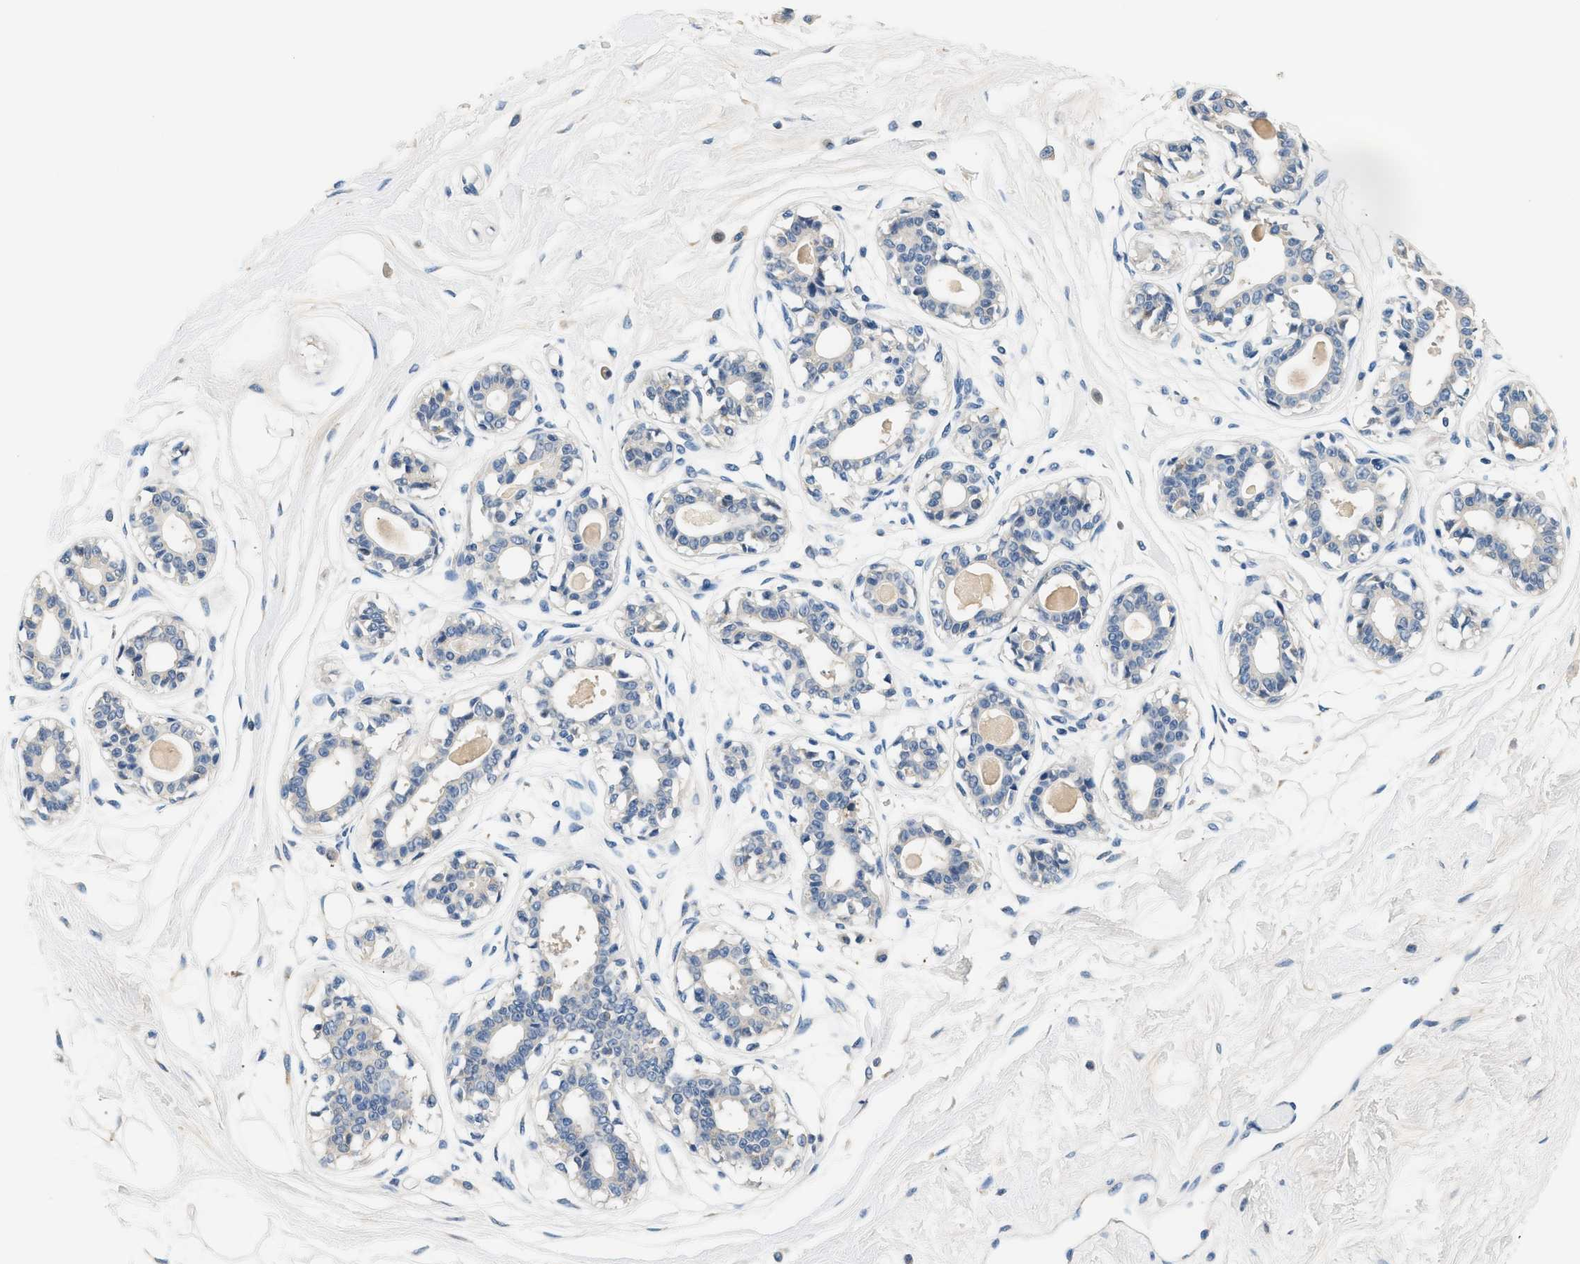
{"staining": {"intensity": "negative", "quantity": "none", "location": "none"}, "tissue": "breast", "cell_type": "Adipocytes", "image_type": "normal", "snomed": [{"axis": "morphology", "description": "Normal tissue, NOS"}, {"axis": "topography", "description": "Breast"}], "caption": "The micrograph exhibits no staining of adipocytes in unremarkable breast. Brightfield microscopy of immunohistochemistry stained with DAB (3,3'-diaminobenzidine) (brown) and hematoxylin (blue), captured at high magnification.", "gene": "SLC35E1", "patient": {"sex": "female", "age": 45}}